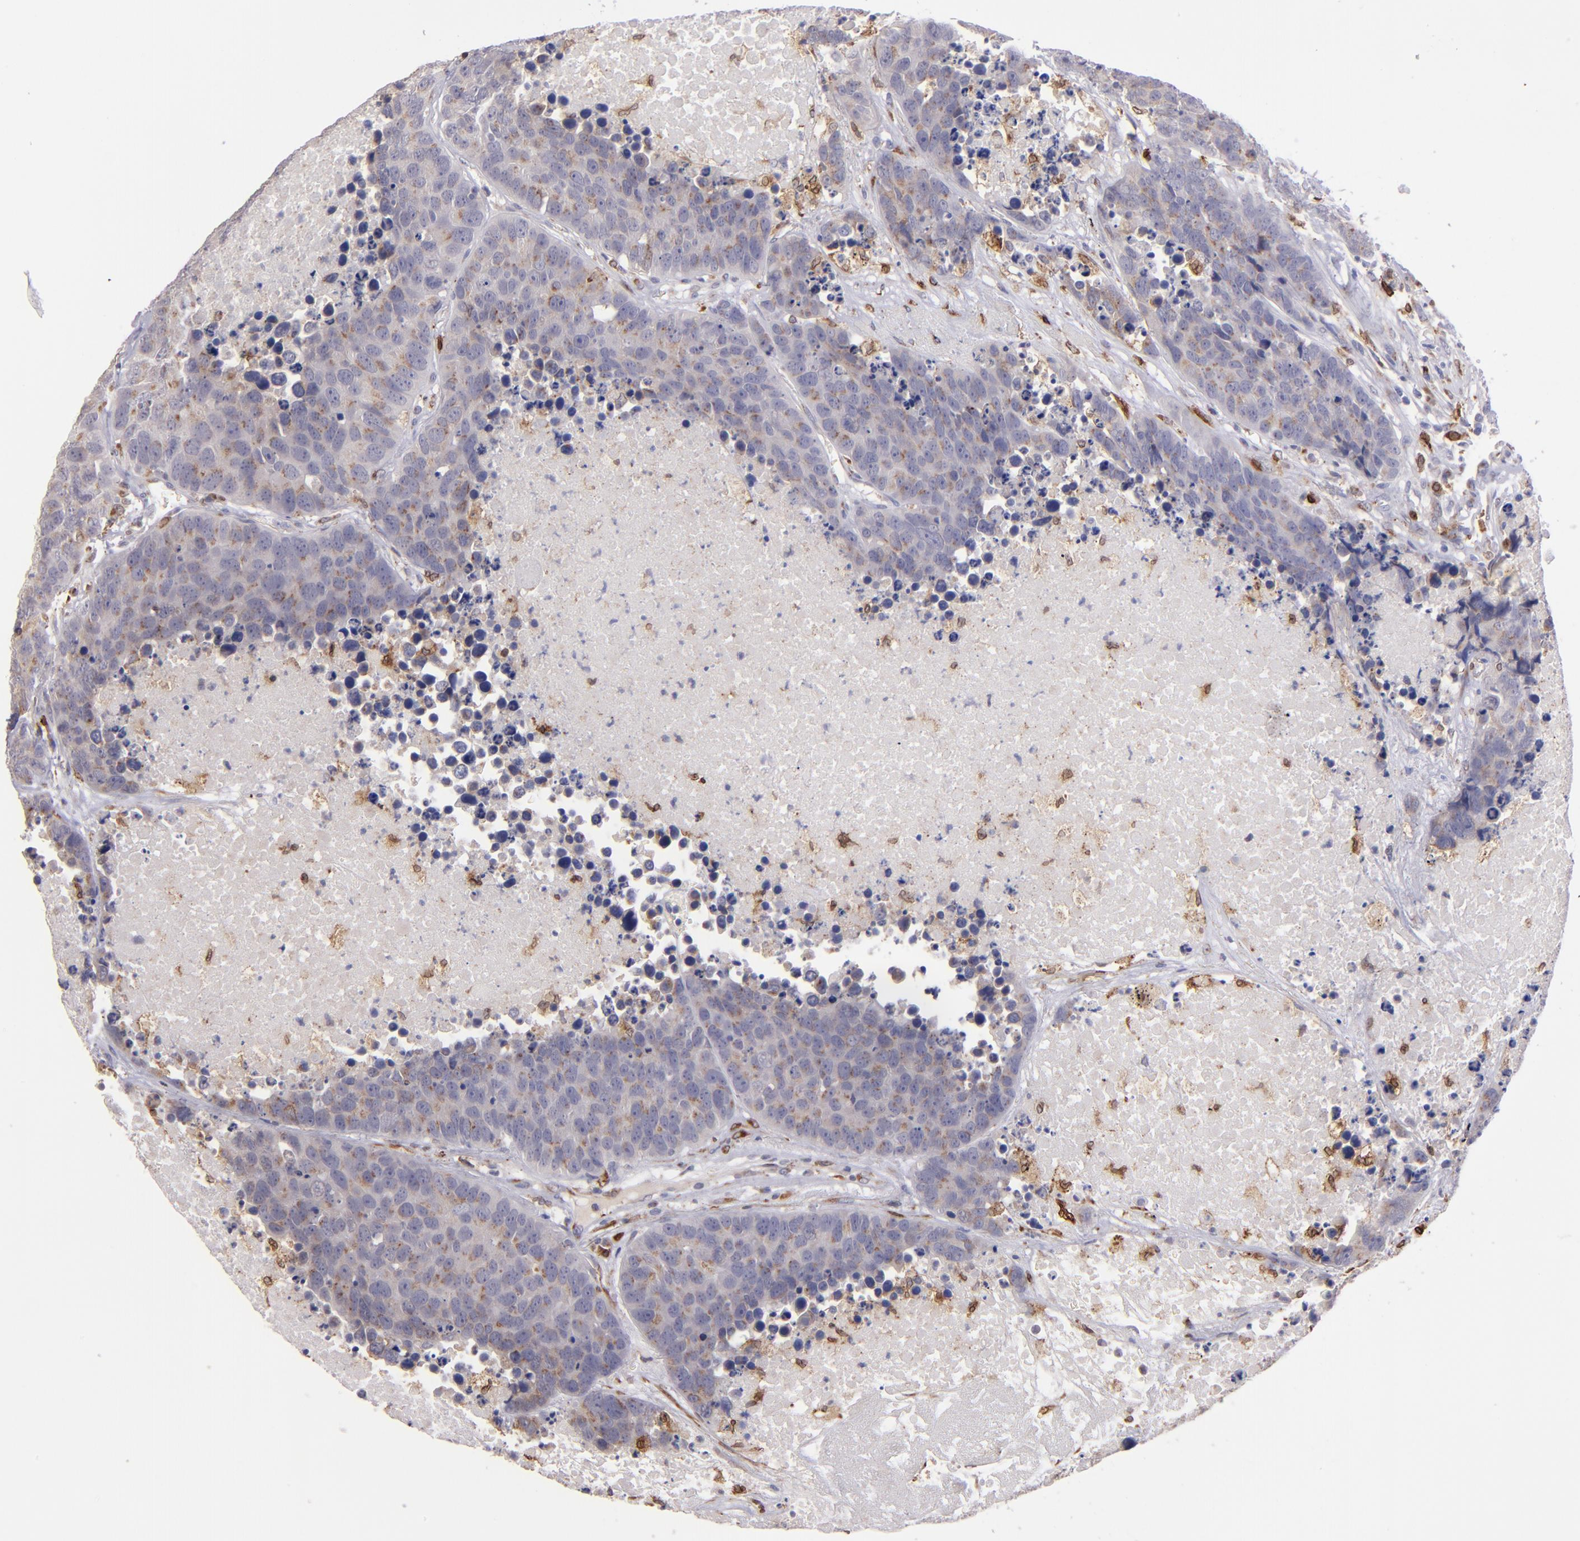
{"staining": {"intensity": "weak", "quantity": "25%-75%", "location": "cytoplasmic/membranous"}, "tissue": "carcinoid", "cell_type": "Tumor cells", "image_type": "cancer", "snomed": [{"axis": "morphology", "description": "Carcinoid, malignant, NOS"}, {"axis": "topography", "description": "Lung"}], "caption": "IHC histopathology image of carcinoid stained for a protein (brown), which demonstrates low levels of weak cytoplasmic/membranous staining in about 25%-75% of tumor cells.", "gene": "PTGS1", "patient": {"sex": "male", "age": 60}}